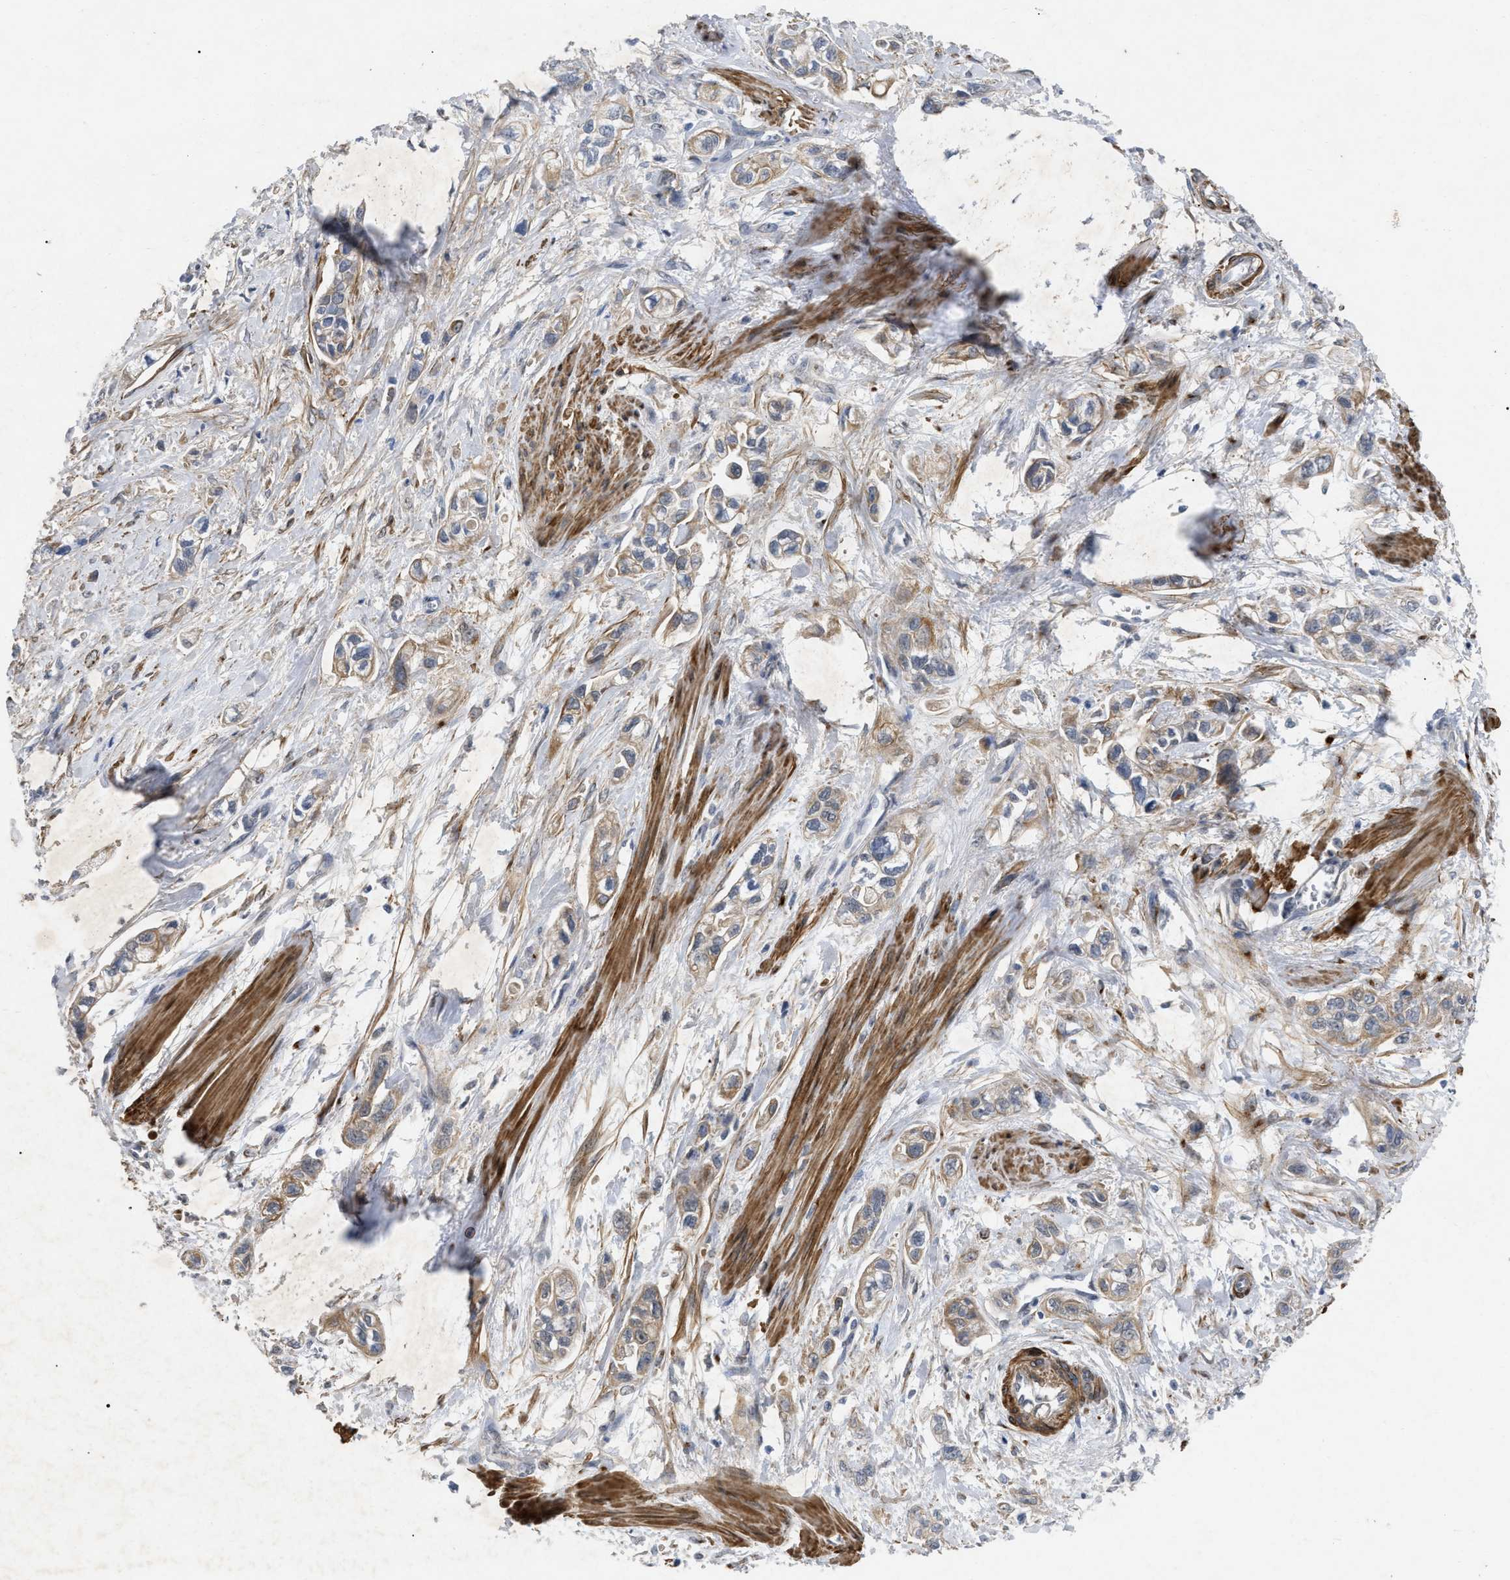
{"staining": {"intensity": "weak", "quantity": ">75%", "location": "cytoplasmic/membranous"}, "tissue": "pancreatic cancer", "cell_type": "Tumor cells", "image_type": "cancer", "snomed": [{"axis": "morphology", "description": "Adenocarcinoma, NOS"}, {"axis": "topography", "description": "Pancreas"}], "caption": "This is a micrograph of immunohistochemistry (IHC) staining of adenocarcinoma (pancreatic), which shows weak expression in the cytoplasmic/membranous of tumor cells.", "gene": "ST6GALNAC6", "patient": {"sex": "male", "age": 74}}